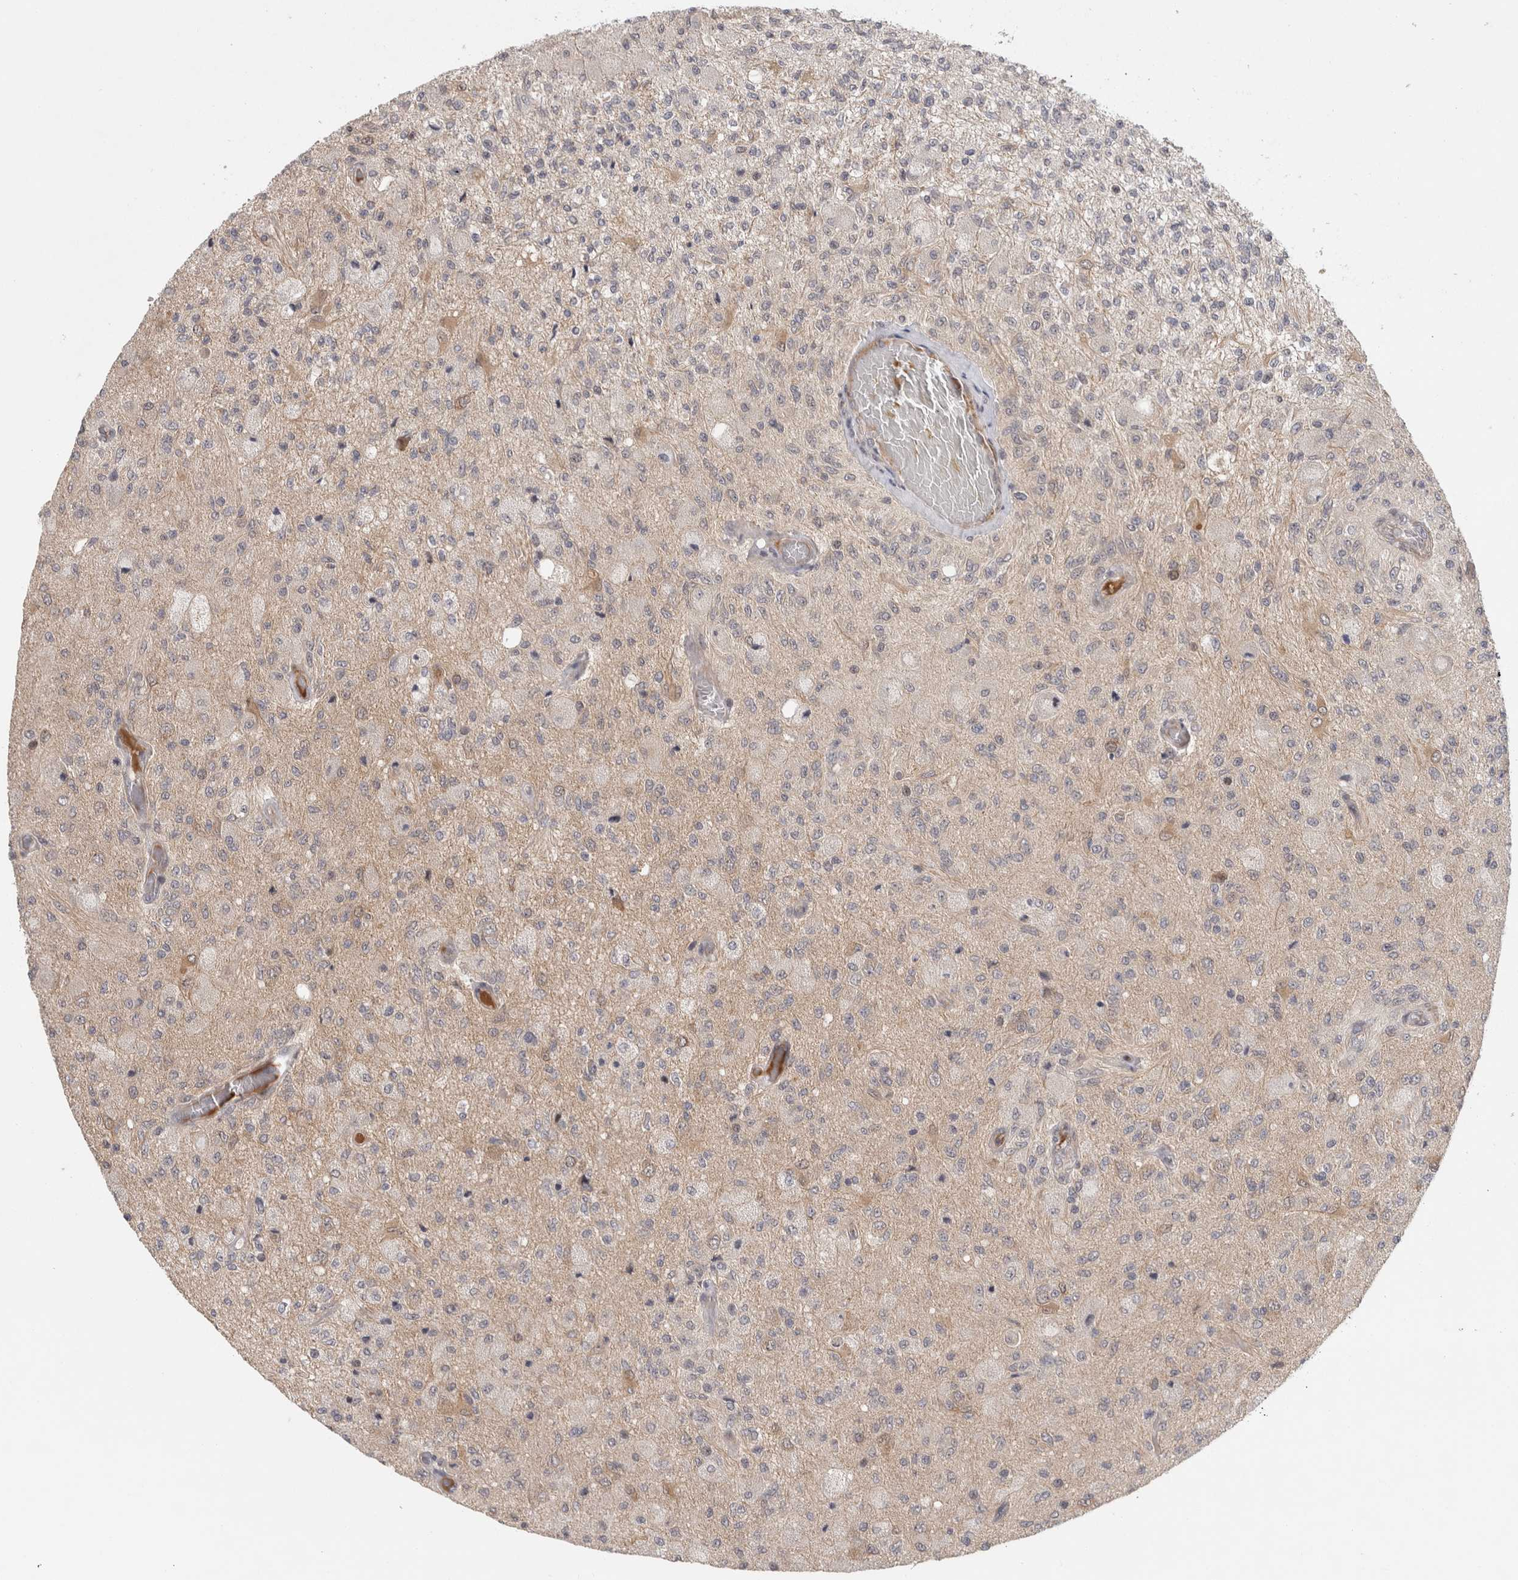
{"staining": {"intensity": "weak", "quantity": "<25%", "location": "cytoplasmic/membranous"}, "tissue": "glioma", "cell_type": "Tumor cells", "image_type": "cancer", "snomed": [{"axis": "morphology", "description": "Normal tissue, NOS"}, {"axis": "morphology", "description": "Glioma, malignant, High grade"}, {"axis": "topography", "description": "Cerebral cortex"}], "caption": "This image is of malignant glioma (high-grade) stained with IHC to label a protein in brown with the nuclei are counter-stained blue. There is no expression in tumor cells.", "gene": "ZNF318", "patient": {"sex": "male", "age": 77}}